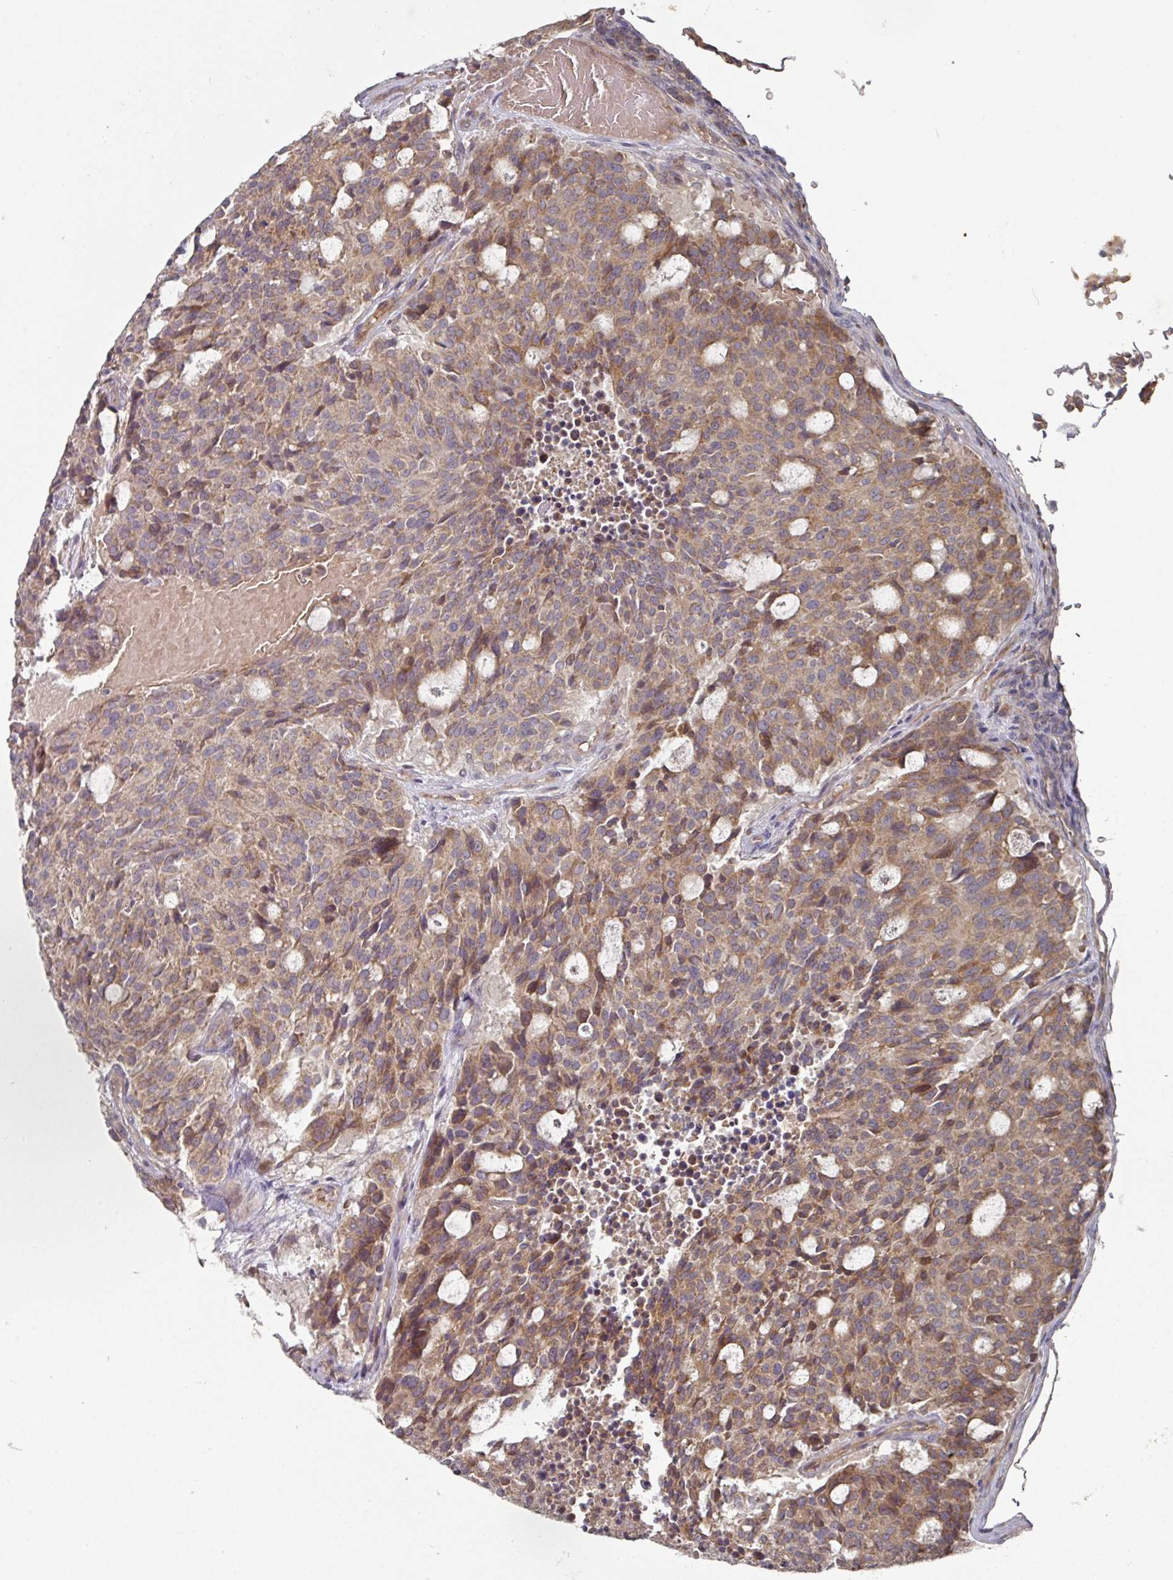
{"staining": {"intensity": "moderate", "quantity": ">75%", "location": "cytoplasmic/membranous"}, "tissue": "carcinoid", "cell_type": "Tumor cells", "image_type": "cancer", "snomed": [{"axis": "morphology", "description": "Carcinoid, malignant, NOS"}, {"axis": "topography", "description": "Pancreas"}], "caption": "Moderate cytoplasmic/membranous protein positivity is identified in approximately >75% of tumor cells in malignant carcinoid.", "gene": "DNAJC7", "patient": {"sex": "female", "age": 54}}